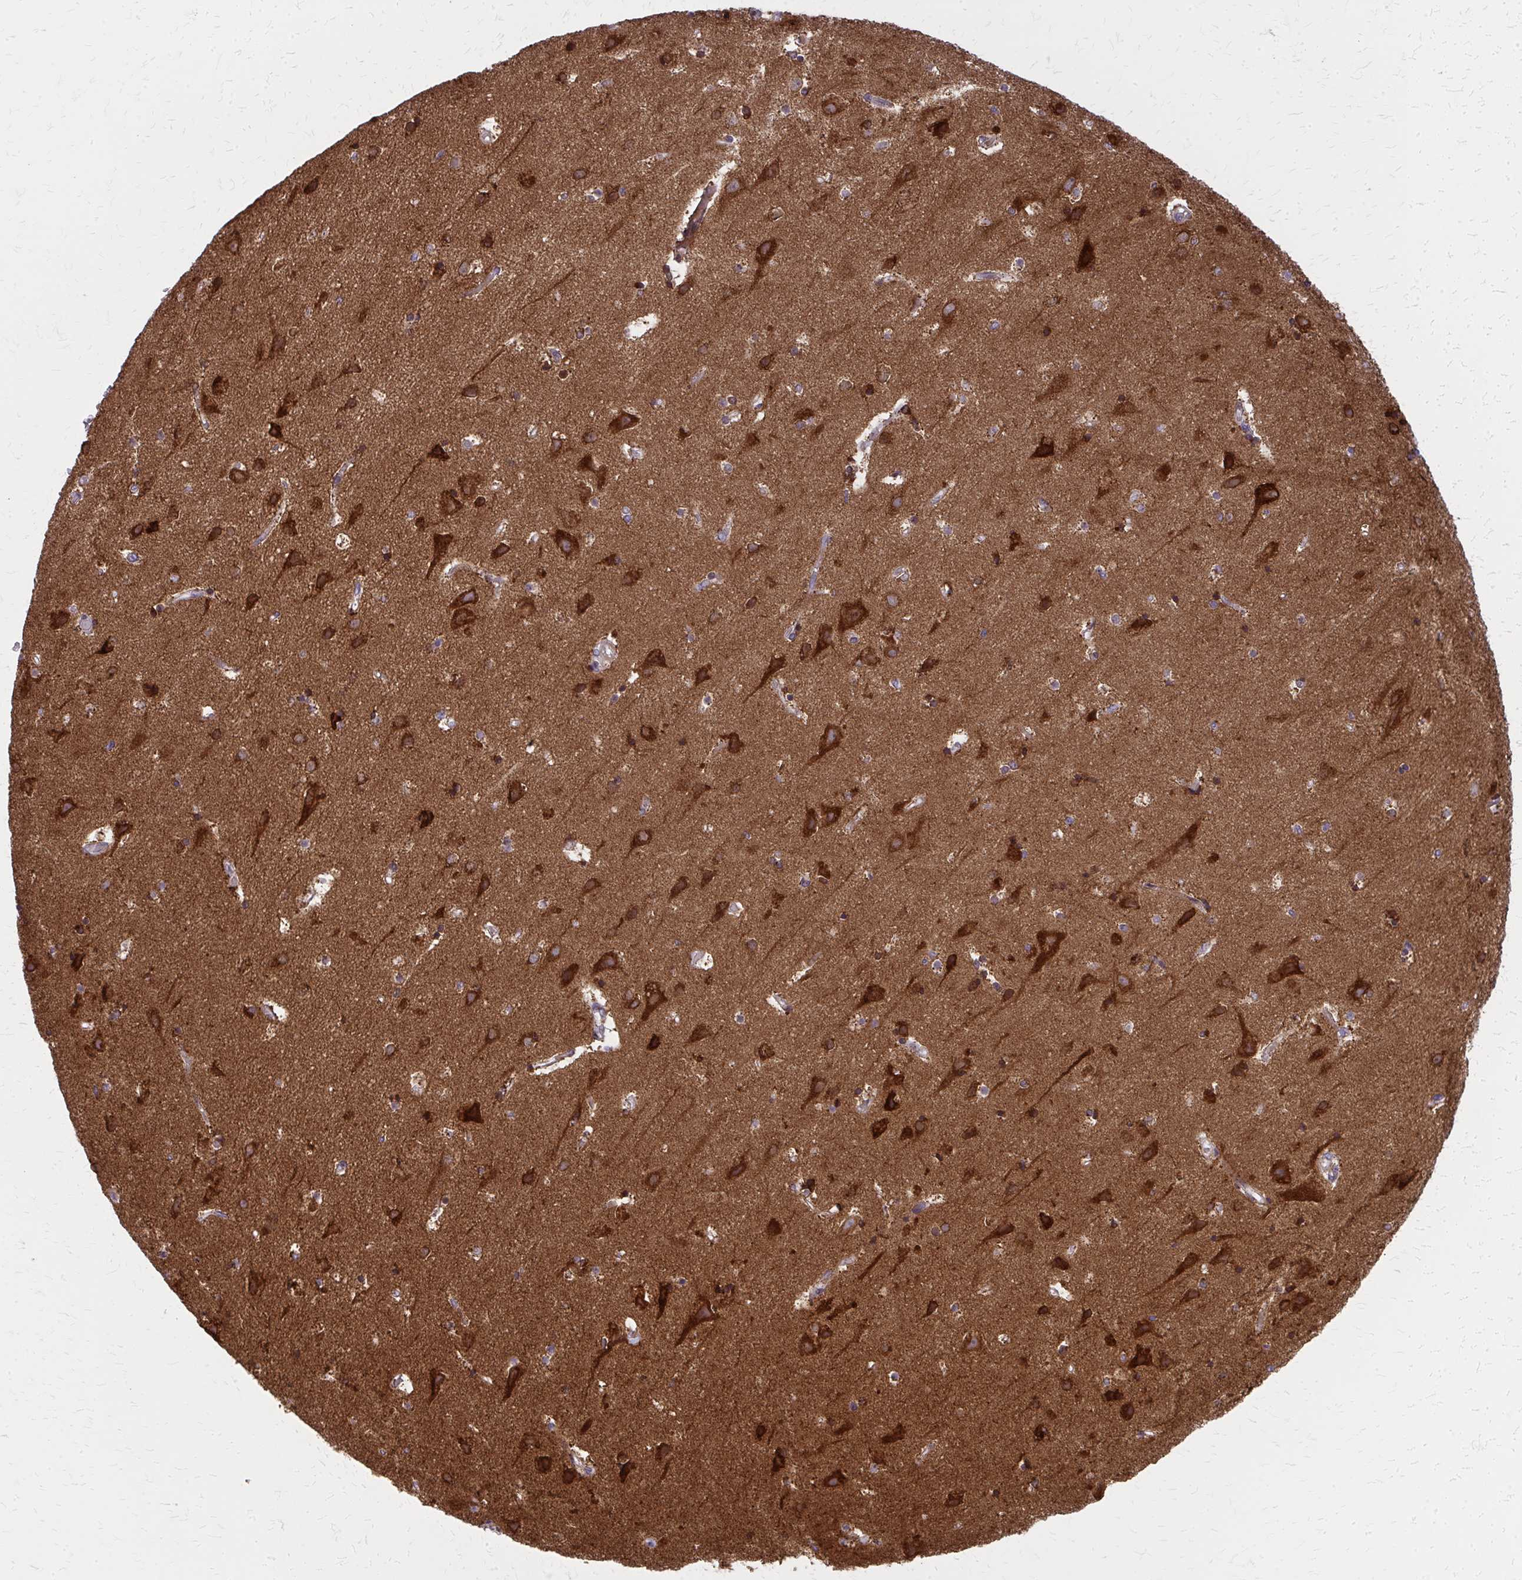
{"staining": {"intensity": "moderate", "quantity": "<25%", "location": "cytoplasmic/membranous"}, "tissue": "cerebral cortex", "cell_type": "Endothelial cells", "image_type": "normal", "snomed": [{"axis": "morphology", "description": "Normal tissue, NOS"}, {"axis": "topography", "description": "Cerebral cortex"}], "caption": "Immunohistochemical staining of benign cerebral cortex reveals moderate cytoplasmic/membranous protein expression in approximately <25% of endothelial cells. The protein is stained brown, and the nuclei are stained in blue (DAB (3,3'-diaminobenzidine) IHC with brightfield microscopy, high magnification).", "gene": "MCCC1", "patient": {"sex": "female", "age": 52}}